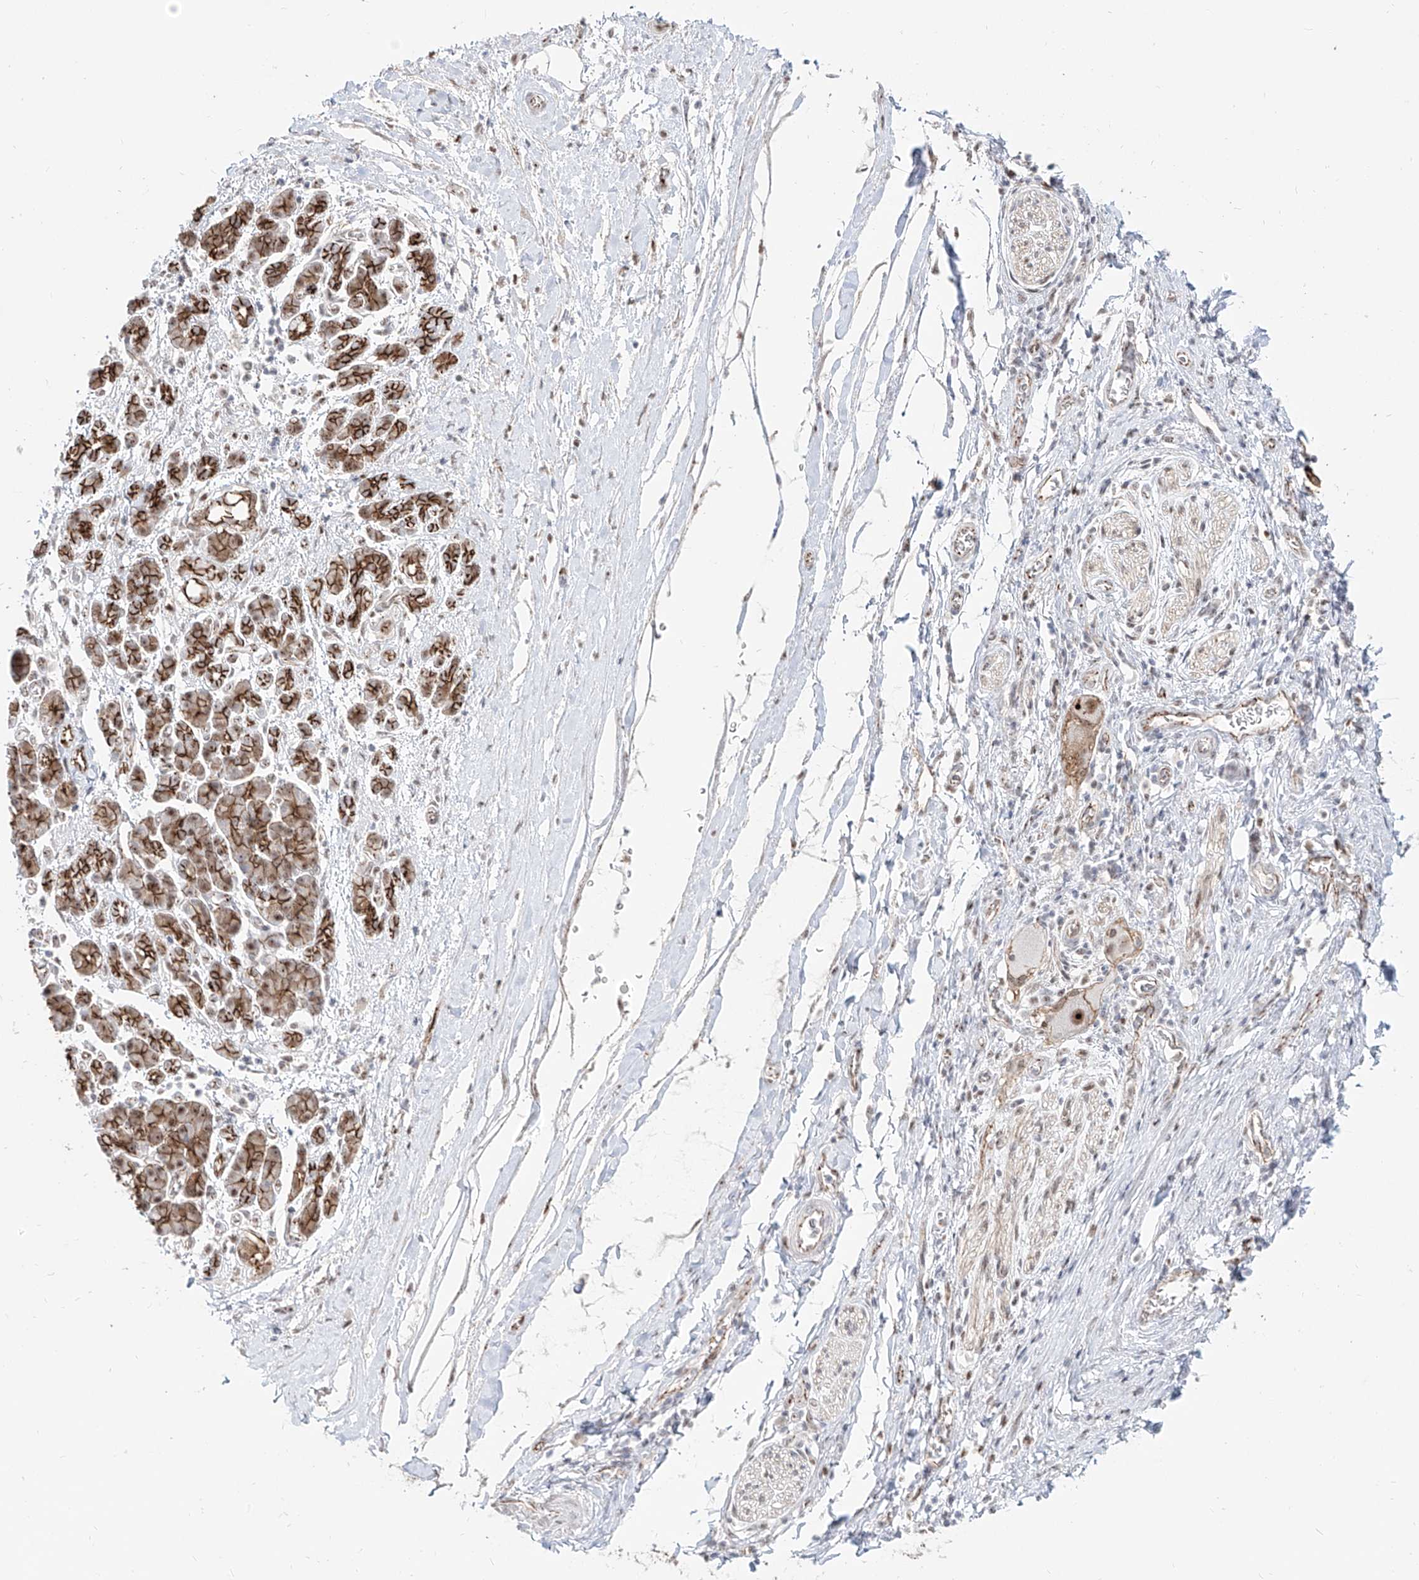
{"staining": {"intensity": "strong", "quantity": ">75%", "location": "cytoplasmic/membranous"}, "tissue": "pancreatic cancer", "cell_type": "Tumor cells", "image_type": "cancer", "snomed": [{"axis": "morphology", "description": "Adenocarcinoma, NOS"}, {"axis": "topography", "description": "Pancreas"}], "caption": "Immunohistochemistry of pancreatic adenocarcinoma displays high levels of strong cytoplasmic/membranous positivity in approximately >75% of tumor cells.", "gene": "ZNF710", "patient": {"sex": "female", "age": 72}}